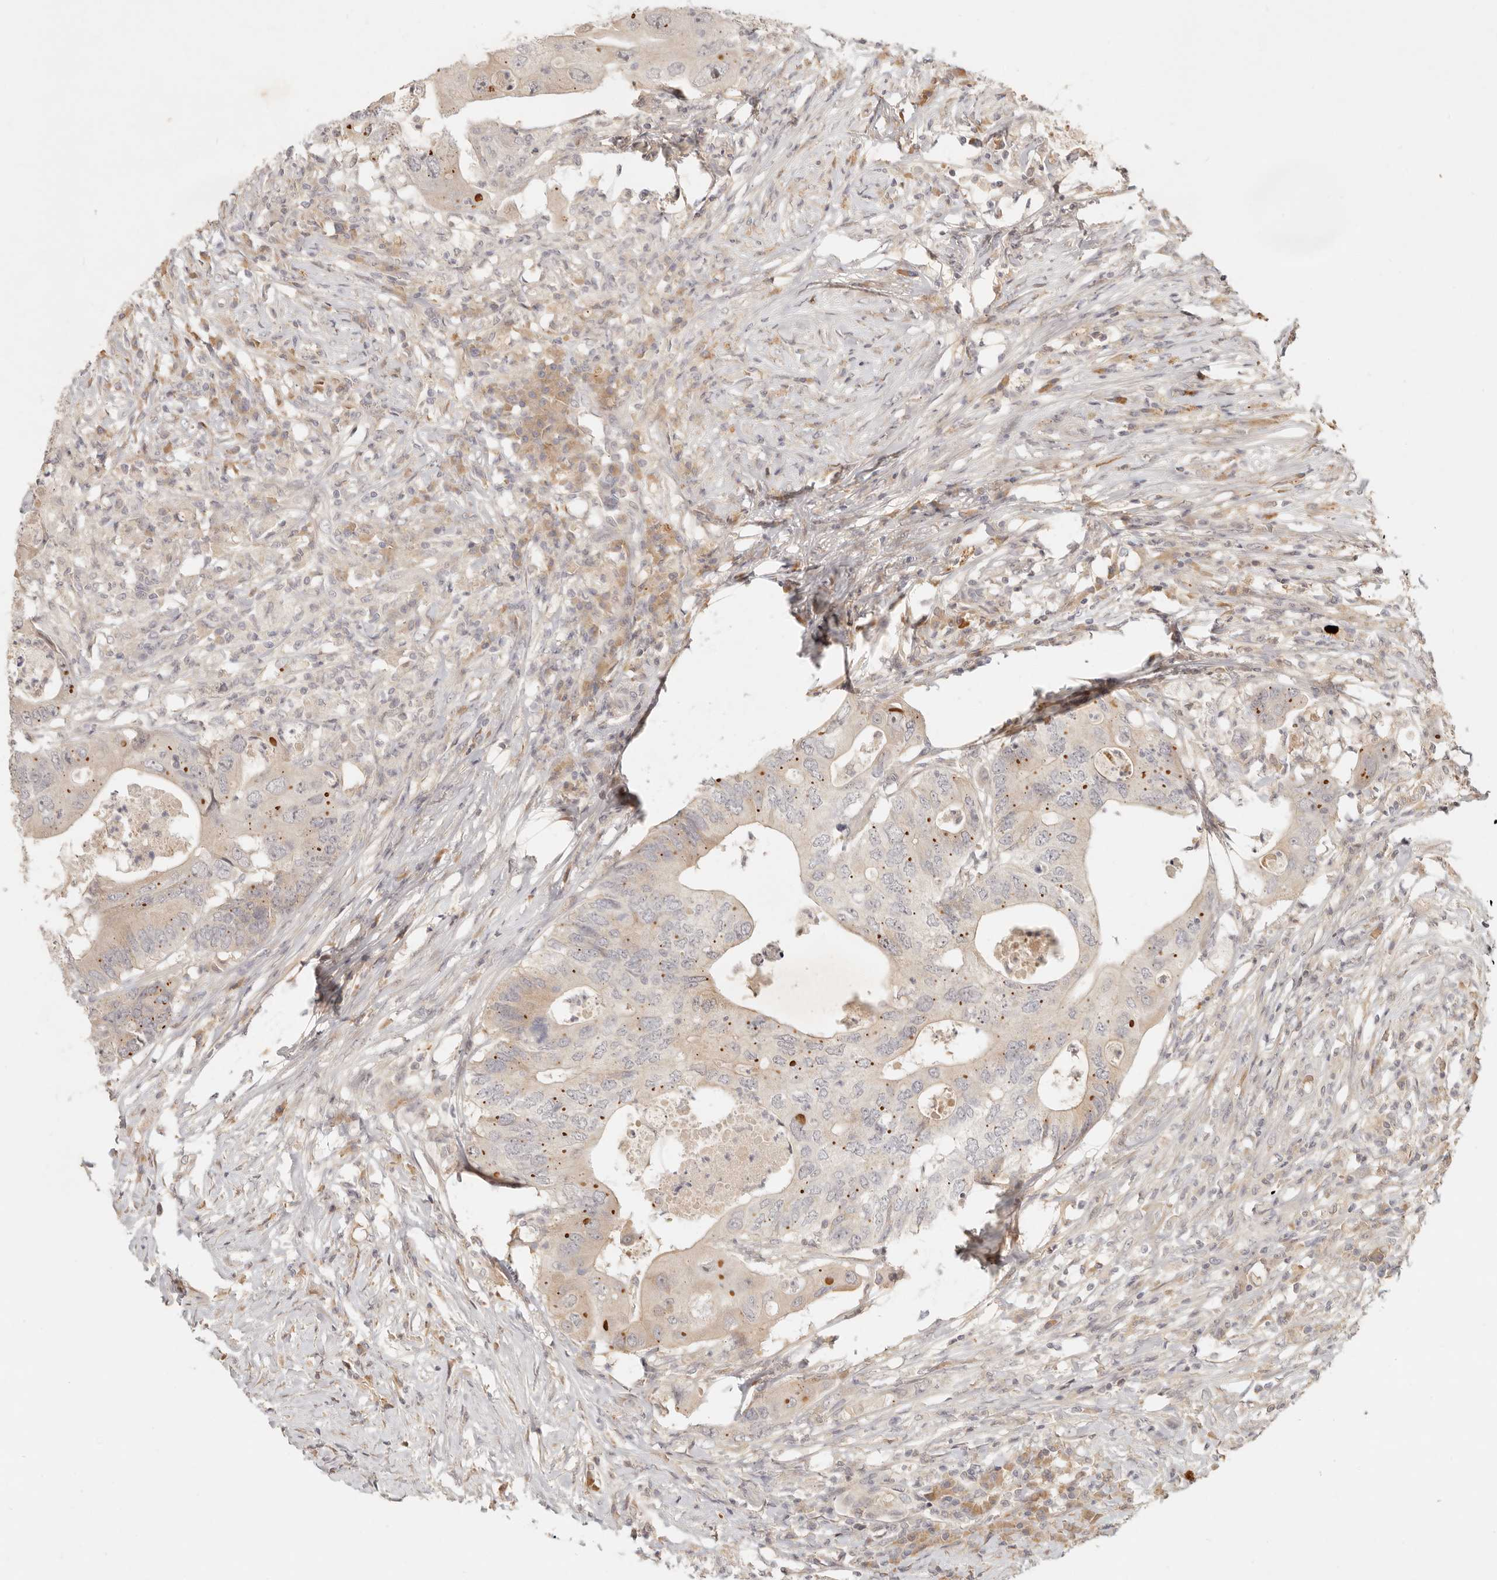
{"staining": {"intensity": "weak", "quantity": "25%-75%", "location": "cytoplasmic/membranous"}, "tissue": "colorectal cancer", "cell_type": "Tumor cells", "image_type": "cancer", "snomed": [{"axis": "morphology", "description": "Adenocarcinoma, NOS"}, {"axis": "topography", "description": "Colon"}], "caption": "Immunohistochemical staining of adenocarcinoma (colorectal) demonstrates low levels of weak cytoplasmic/membranous protein staining in approximately 25%-75% of tumor cells.", "gene": "UBXN11", "patient": {"sex": "male", "age": 71}}